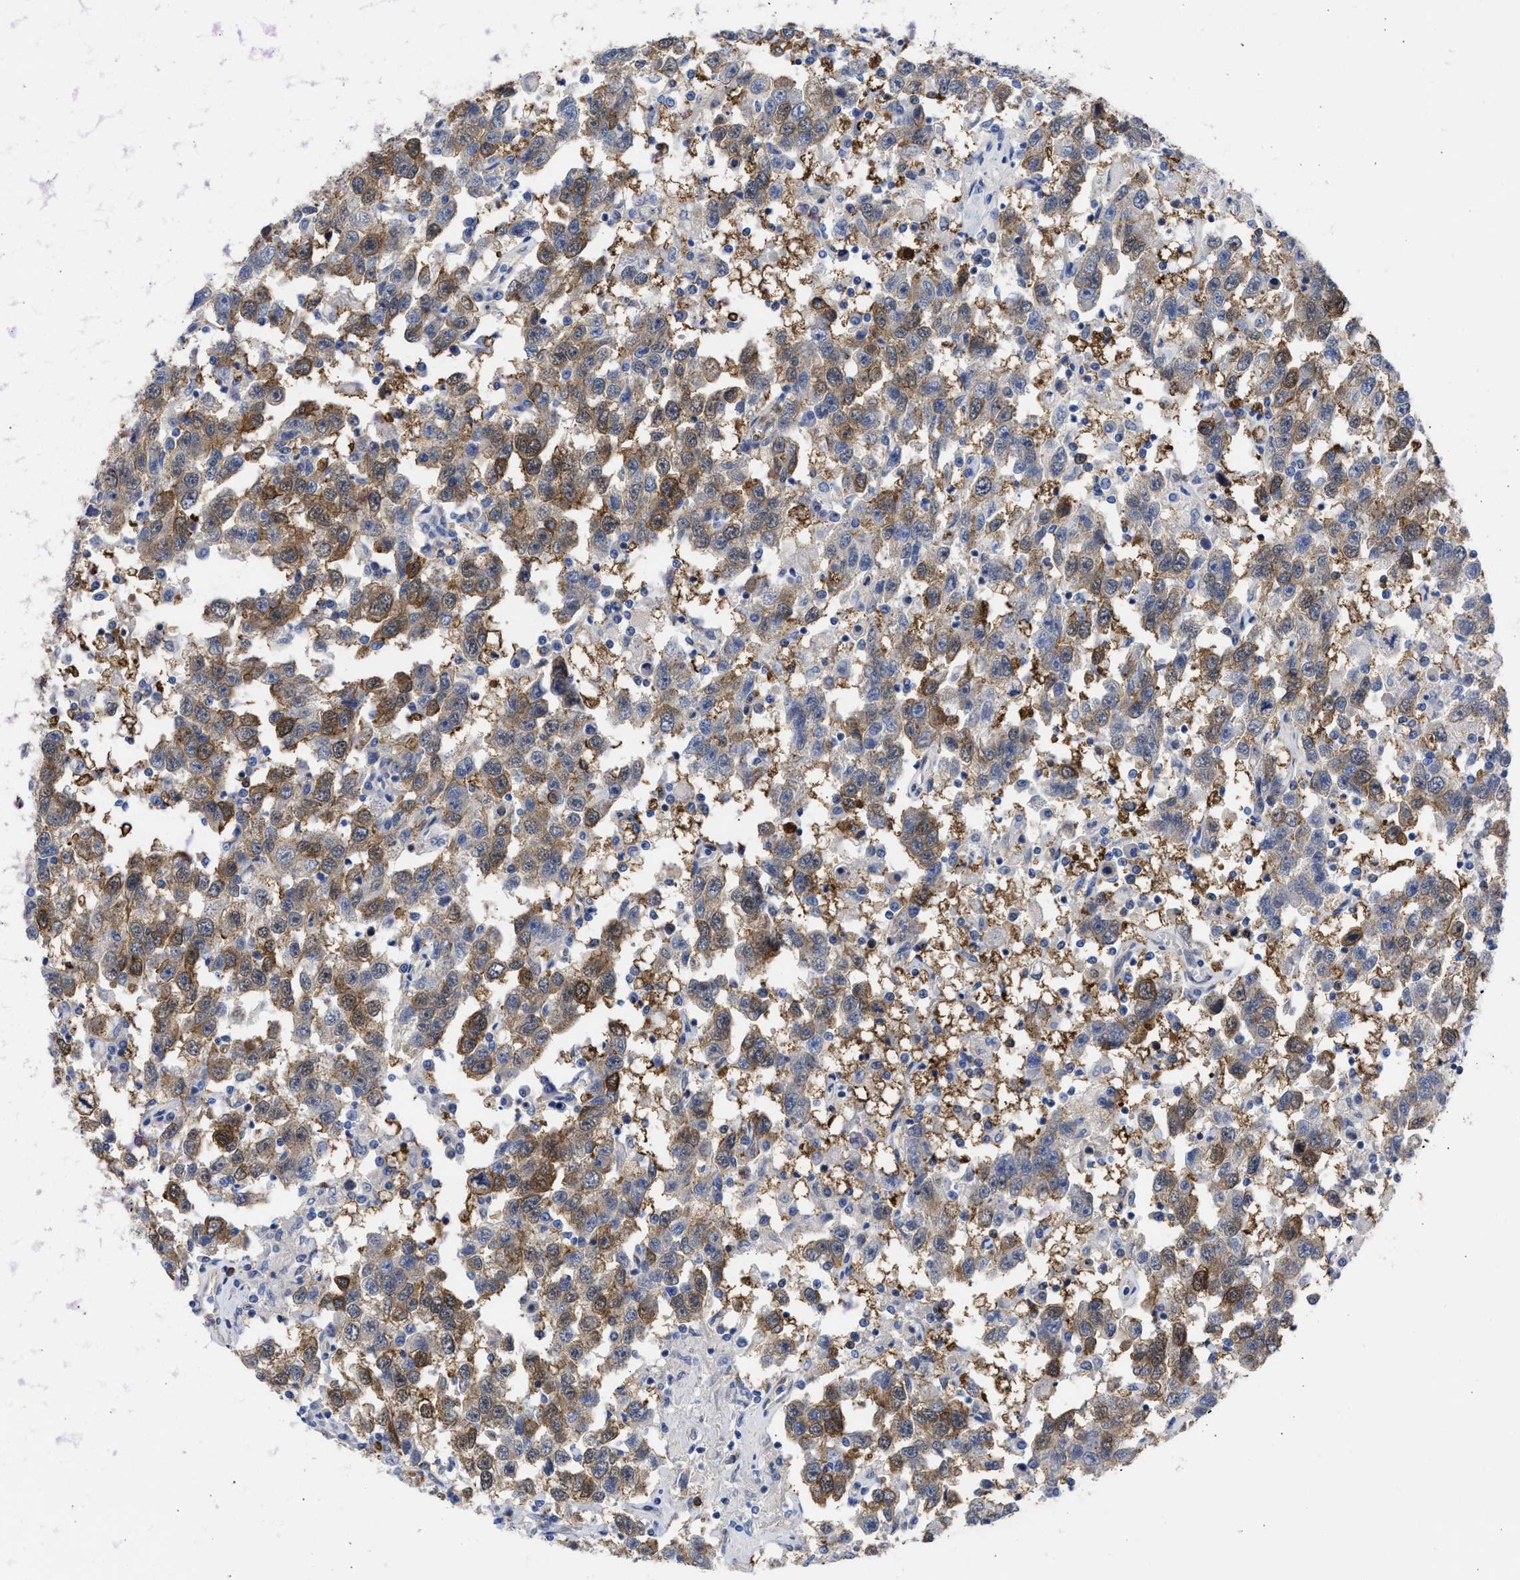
{"staining": {"intensity": "moderate", "quantity": "25%-75%", "location": "cytoplasmic/membranous"}, "tissue": "testis cancer", "cell_type": "Tumor cells", "image_type": "cancer", "snomed": [{"axis": "morphology", "description": "Seminoma, NOS"}, {"axis": "topography", "description": "Testis"}], "caption": "Seminoma (testis) stained for a protein exhibits moderate cytoplasmic/membranous positivity in tumor cells.", "gene": "THRA", "patient": {"sex": "male", "age": 41}}